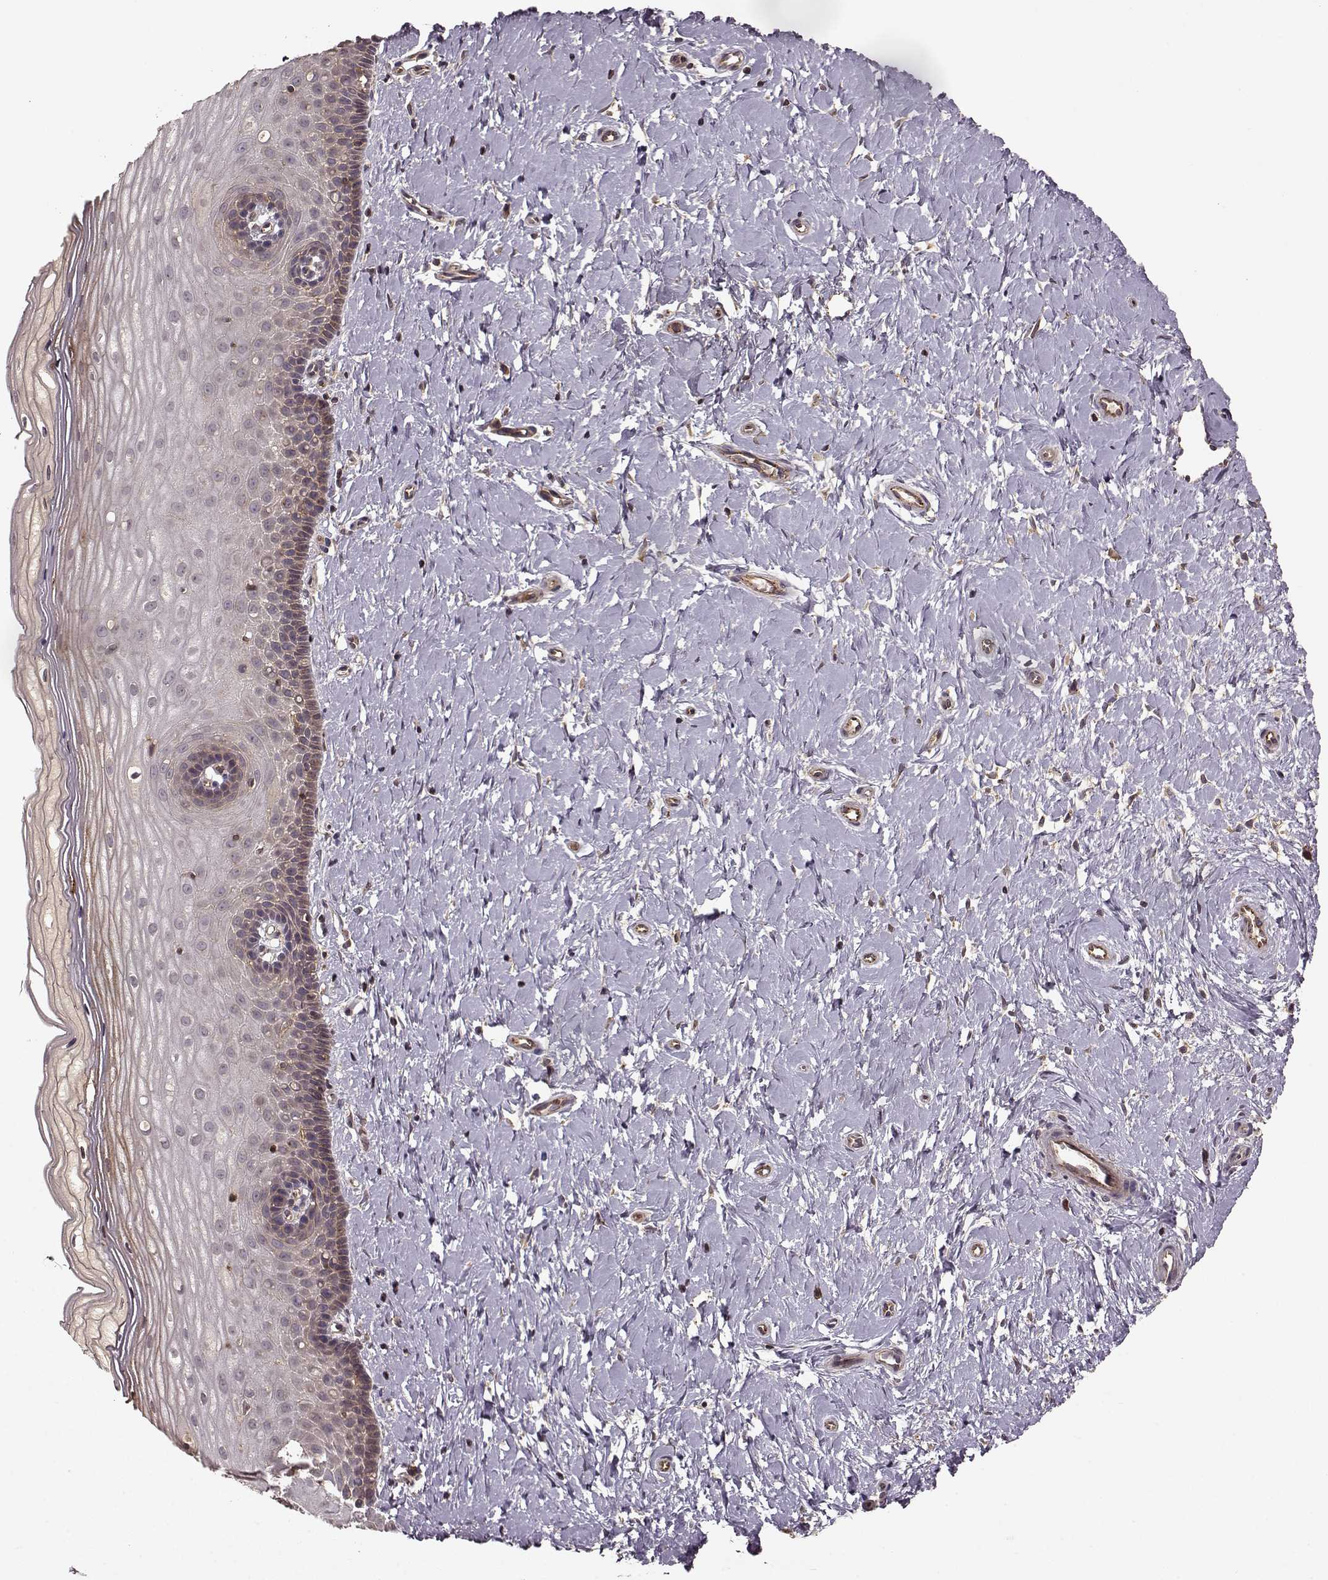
{"staining": {"intensity": "moderate", "quantity": ">75%", "location": "cytoplasmic/membranous"}, "tissue": "cervix", "cell_type": "Glandular cells", "image_type": "normal", "snomed": [{"axis": "morphology", "description": "Normal tissue, NOS"}, {"axis": "topography", "description": "Cervix"}], "caption": "Immunohistochemical staining of normal human cervix reveals moderate cytoplasmic/membranous protein staining in approximately >75% of glandular cells.", "gene": "IFRD2", "patient": {"sex": "female", "age": 37}}